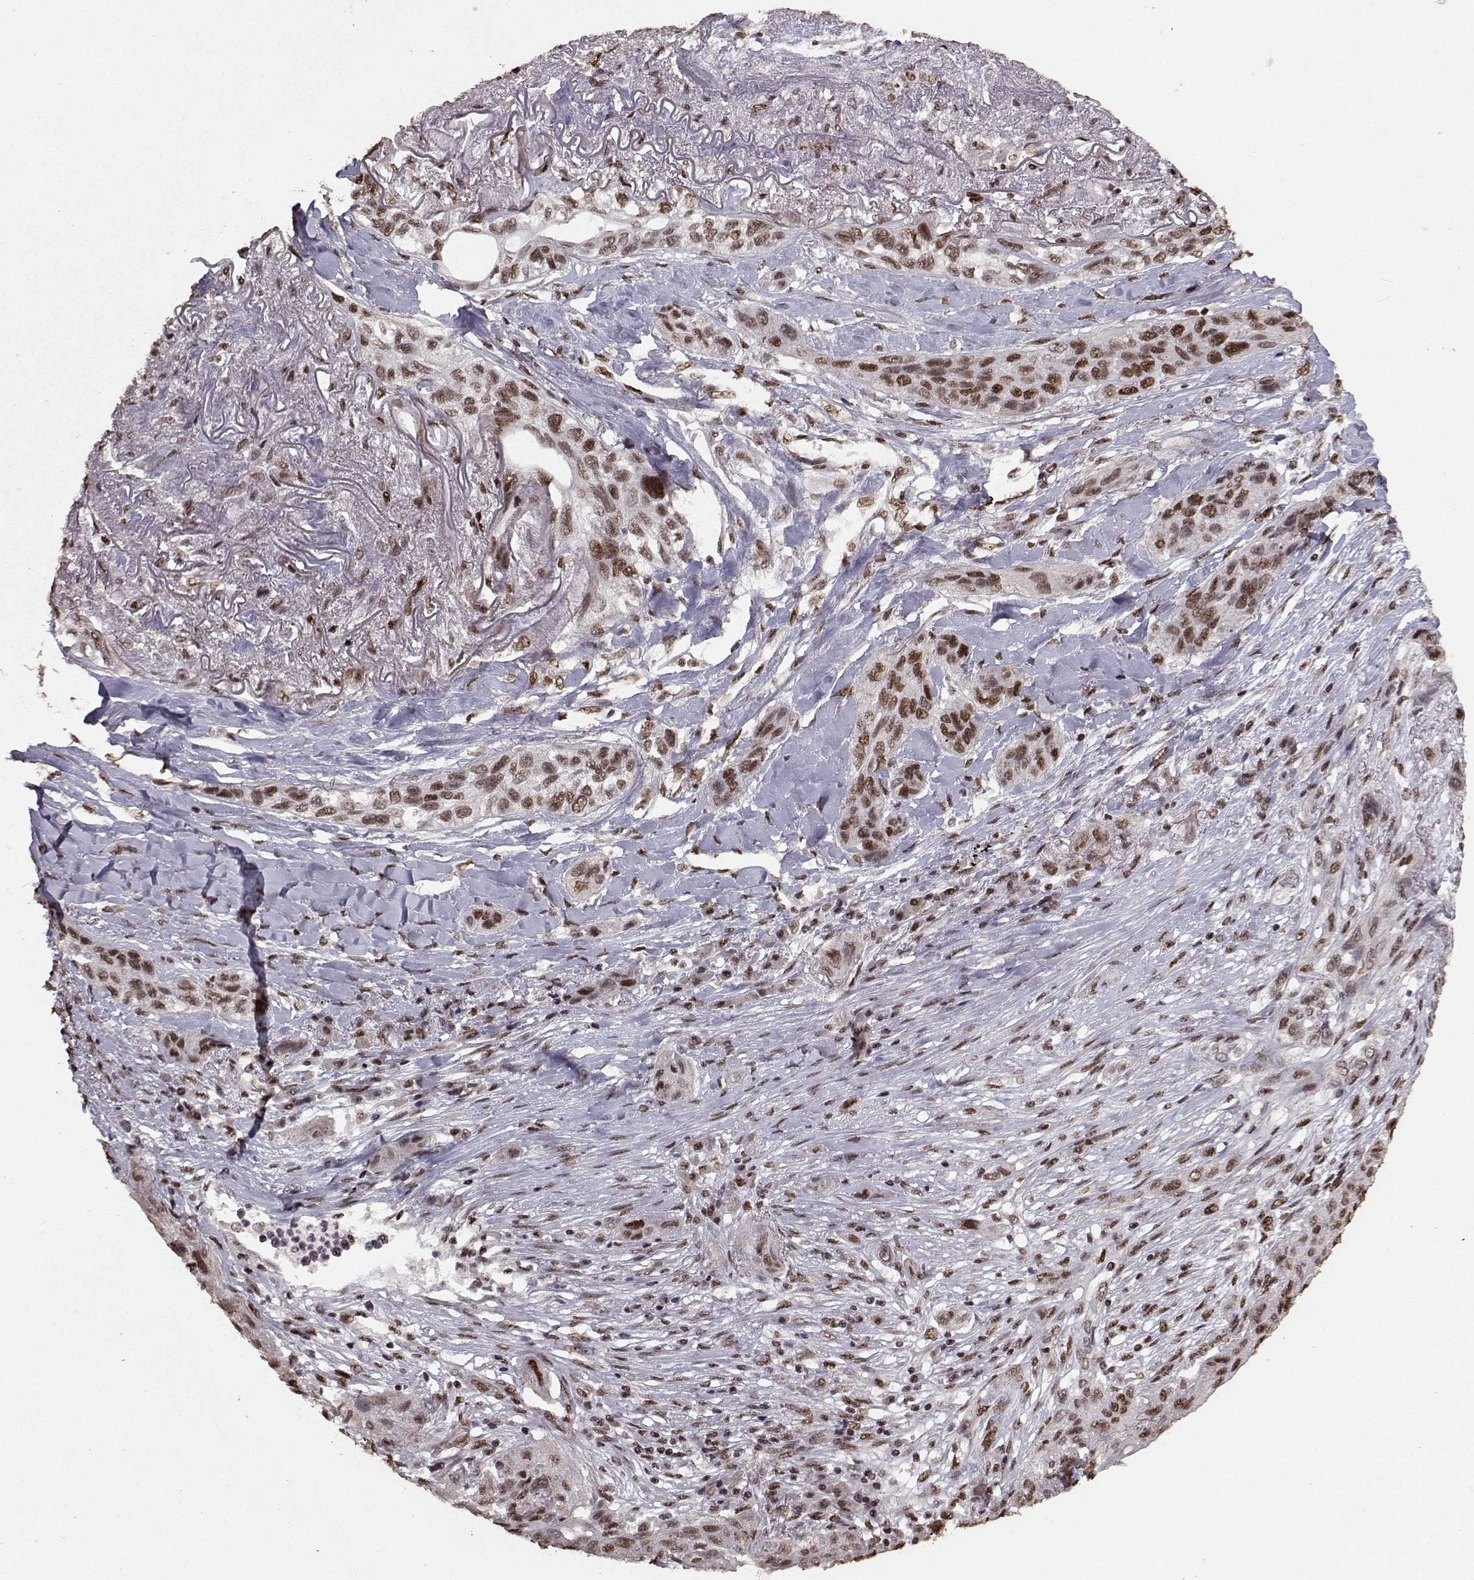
{"staining": {"intensity": "strong", "quantity": "25%-75%", "location": "nuclear"}, "tissue": "lung cancer", "cell_type": "Tumor cells", "image_type": "cancer", "snomed": [{"axis": "morphology", "description": "Squamous cell carcinoma, NOS"}, {"axis": "topography", "description": "Lung"}], "caption": "Strong nuclear protein staining is seen in approximately 25%-75% of tumor cells in lung squamous cell carcinoma.", "gene": "SF1", "patient": {"sex": "female", "age": 70}}